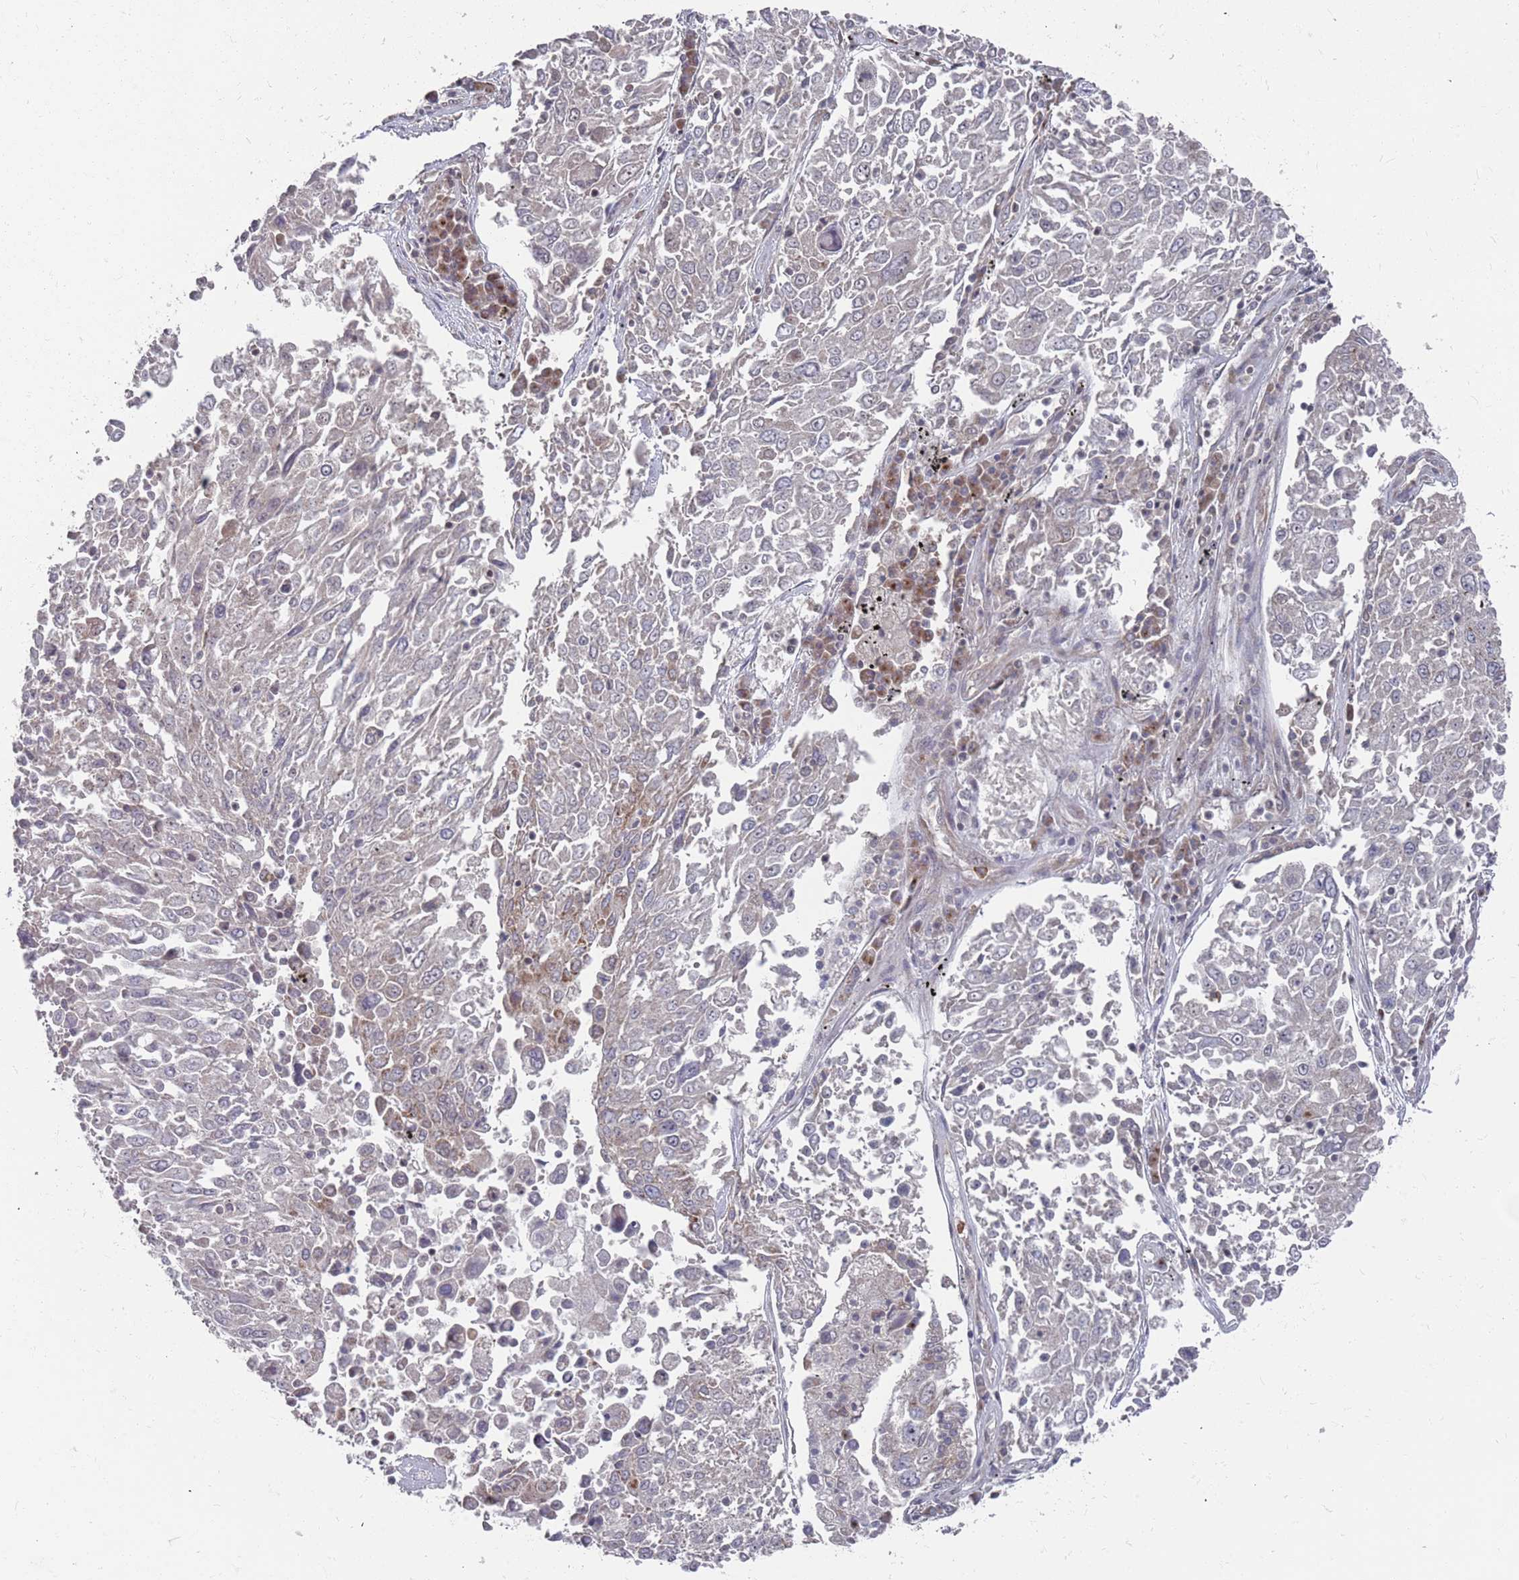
{"staining": {"intensity": "weak", "quantity": "<25%", "location": "cytoplasmic/membranous"}, "tissue": "lung cancer", "cell_type": "Tumor cells", "image_type": "cancer", "snomed": [{"axis": "morphology", "description": "Squamous cell carcinoma, NOS"}, {"axis": "topography", "description": "Lung"}], "caption": "Immunohistochemical staining of squamous cell carcinoma (lung) reveals no significant positivity in tumor cells. Nuclei are stained in blue.", "gene": "FMO4", "patient": {"sex": "male", "age": 65}}